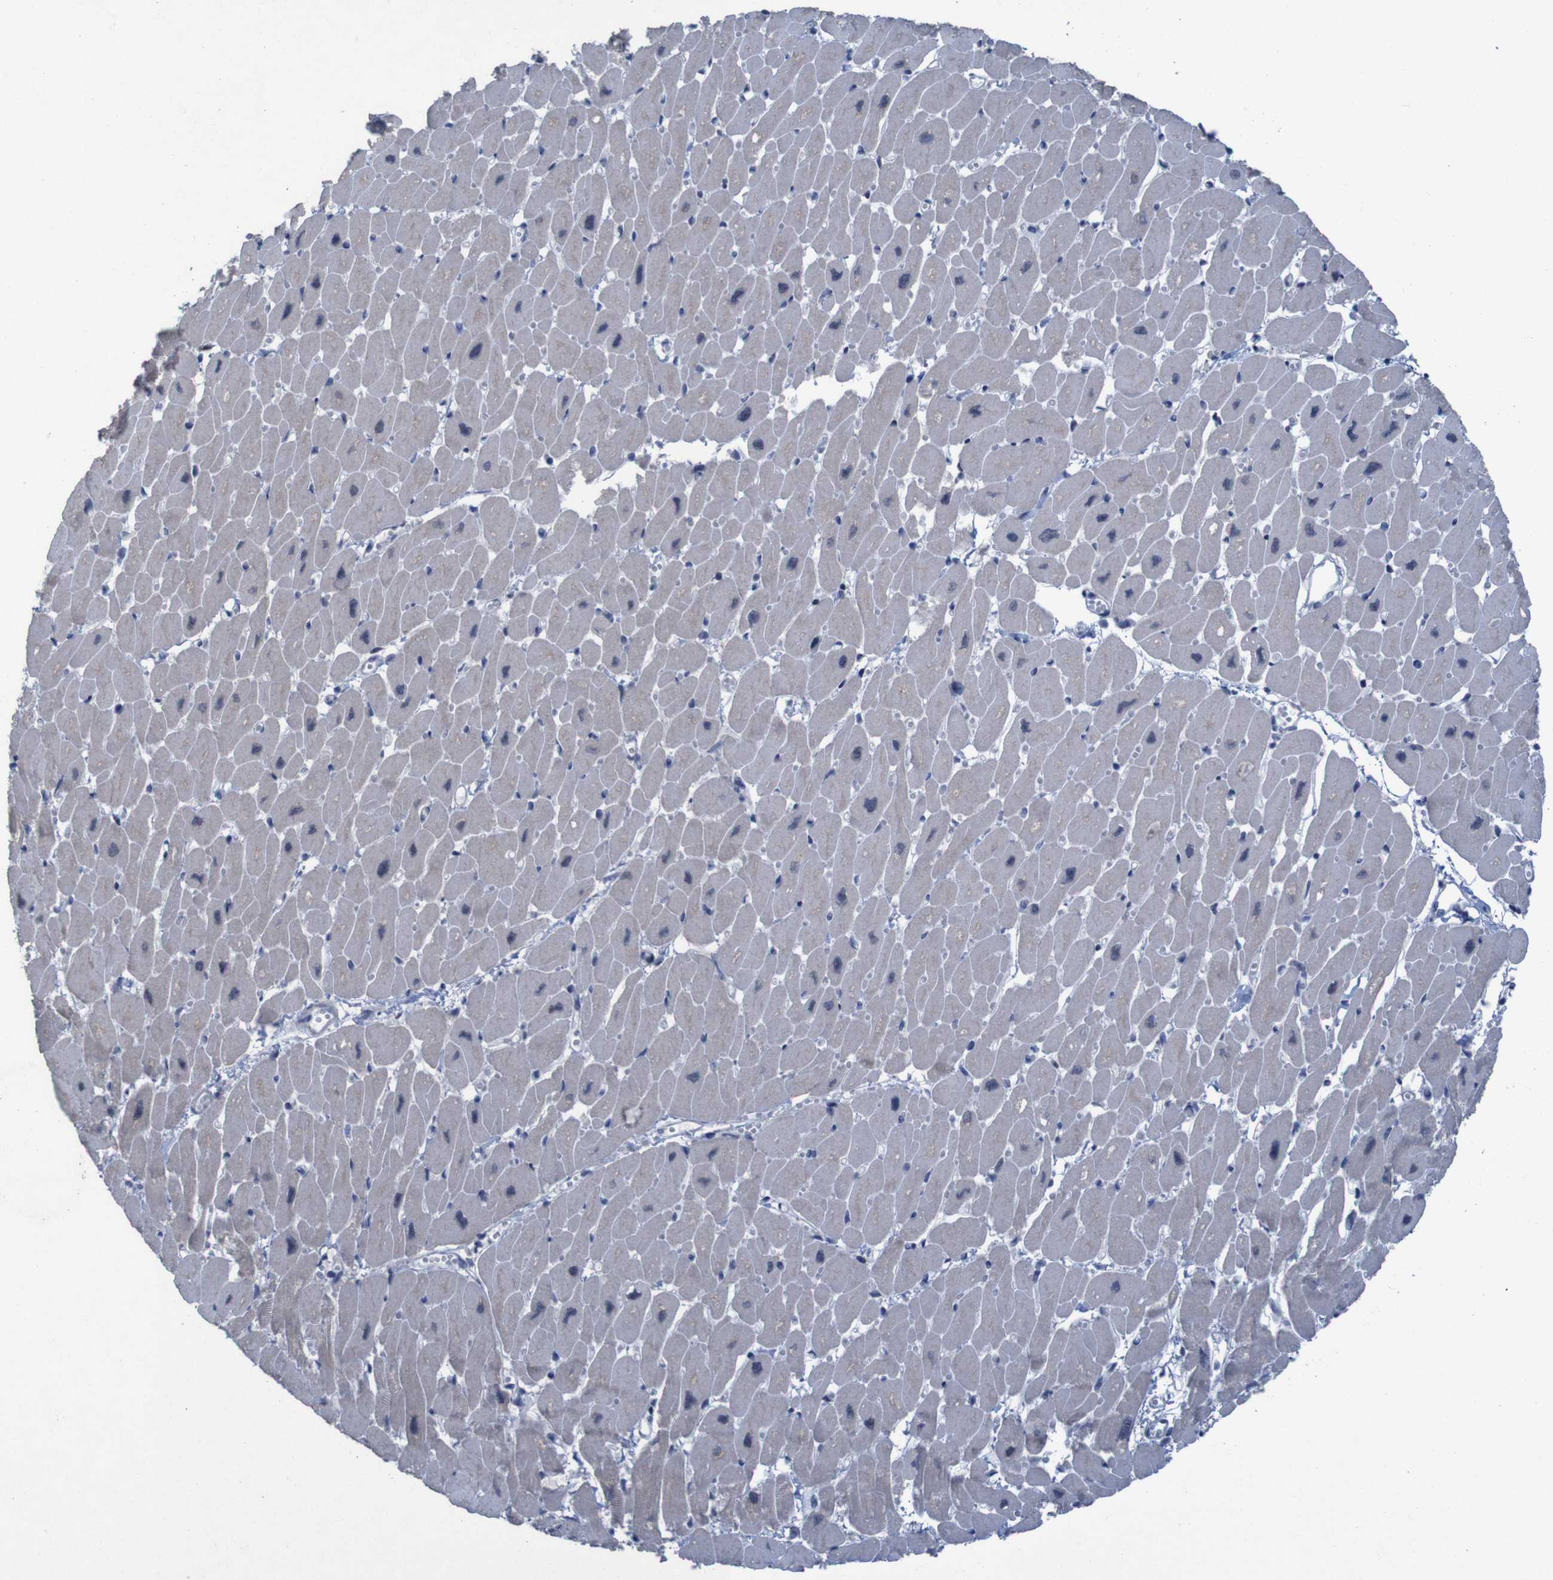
{"staining": {"intensity": "negative", "quantity": "none", "location": "none"}, "tissue": "heart muscle", "cell_type": "Cardiomyocytes", "image_type": "normal", "snomed": [{"axis": "morphology", "description": "Normal tissue, NOS"}, {"axis": "topography", "description": "Heart"}], "caption": "The image demonstrates no significant positivity in cardiomyocytes of heart muscle. The staining was performed using DAB (3,3'-diaminobenzidine) to visualize the protein expression in brown, while the nuclei were stained in blue with hematoxylin (Magnification: 20x).", "gene": "CLDN18", "patient": {"sex": "female", "age": 54}}